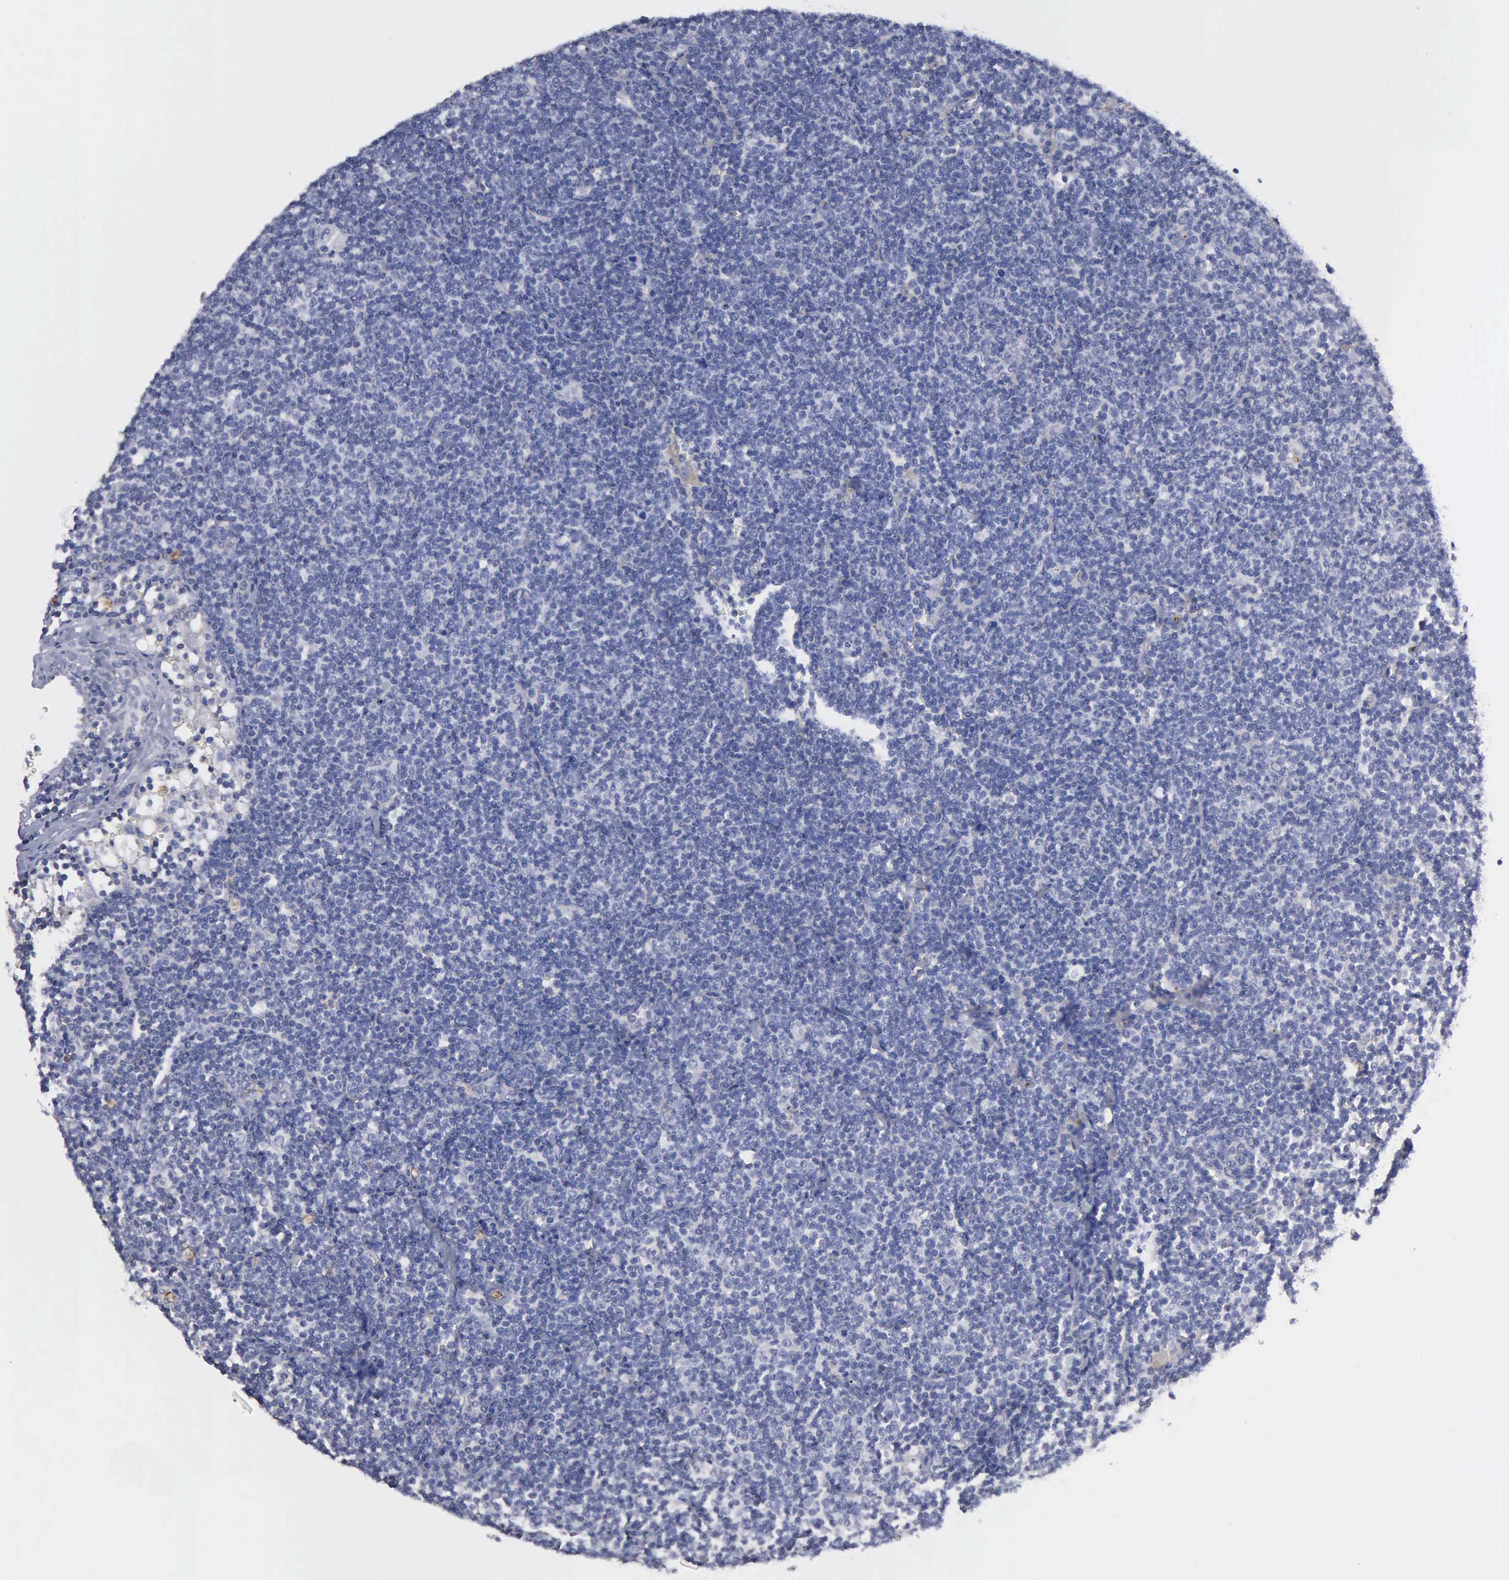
{"staining": {"intensity": "negative", "quantity": "none", "location": "none"}, "tissue": "lymphoma", "cell_type": "Tumor cells", "image_type": "cancer", "snomed": [{"axis": "morphology", "description": "Malignant lymphoma, non-Hodgkin's type, Low grade"}, {"axis": "topography", "description": "Lymph node"}], "caption": "Tumor cells are negative for brown protein staining in lymphoma.", "gene": "G6PD", "patient": {"sex": "male", "age": 65}}